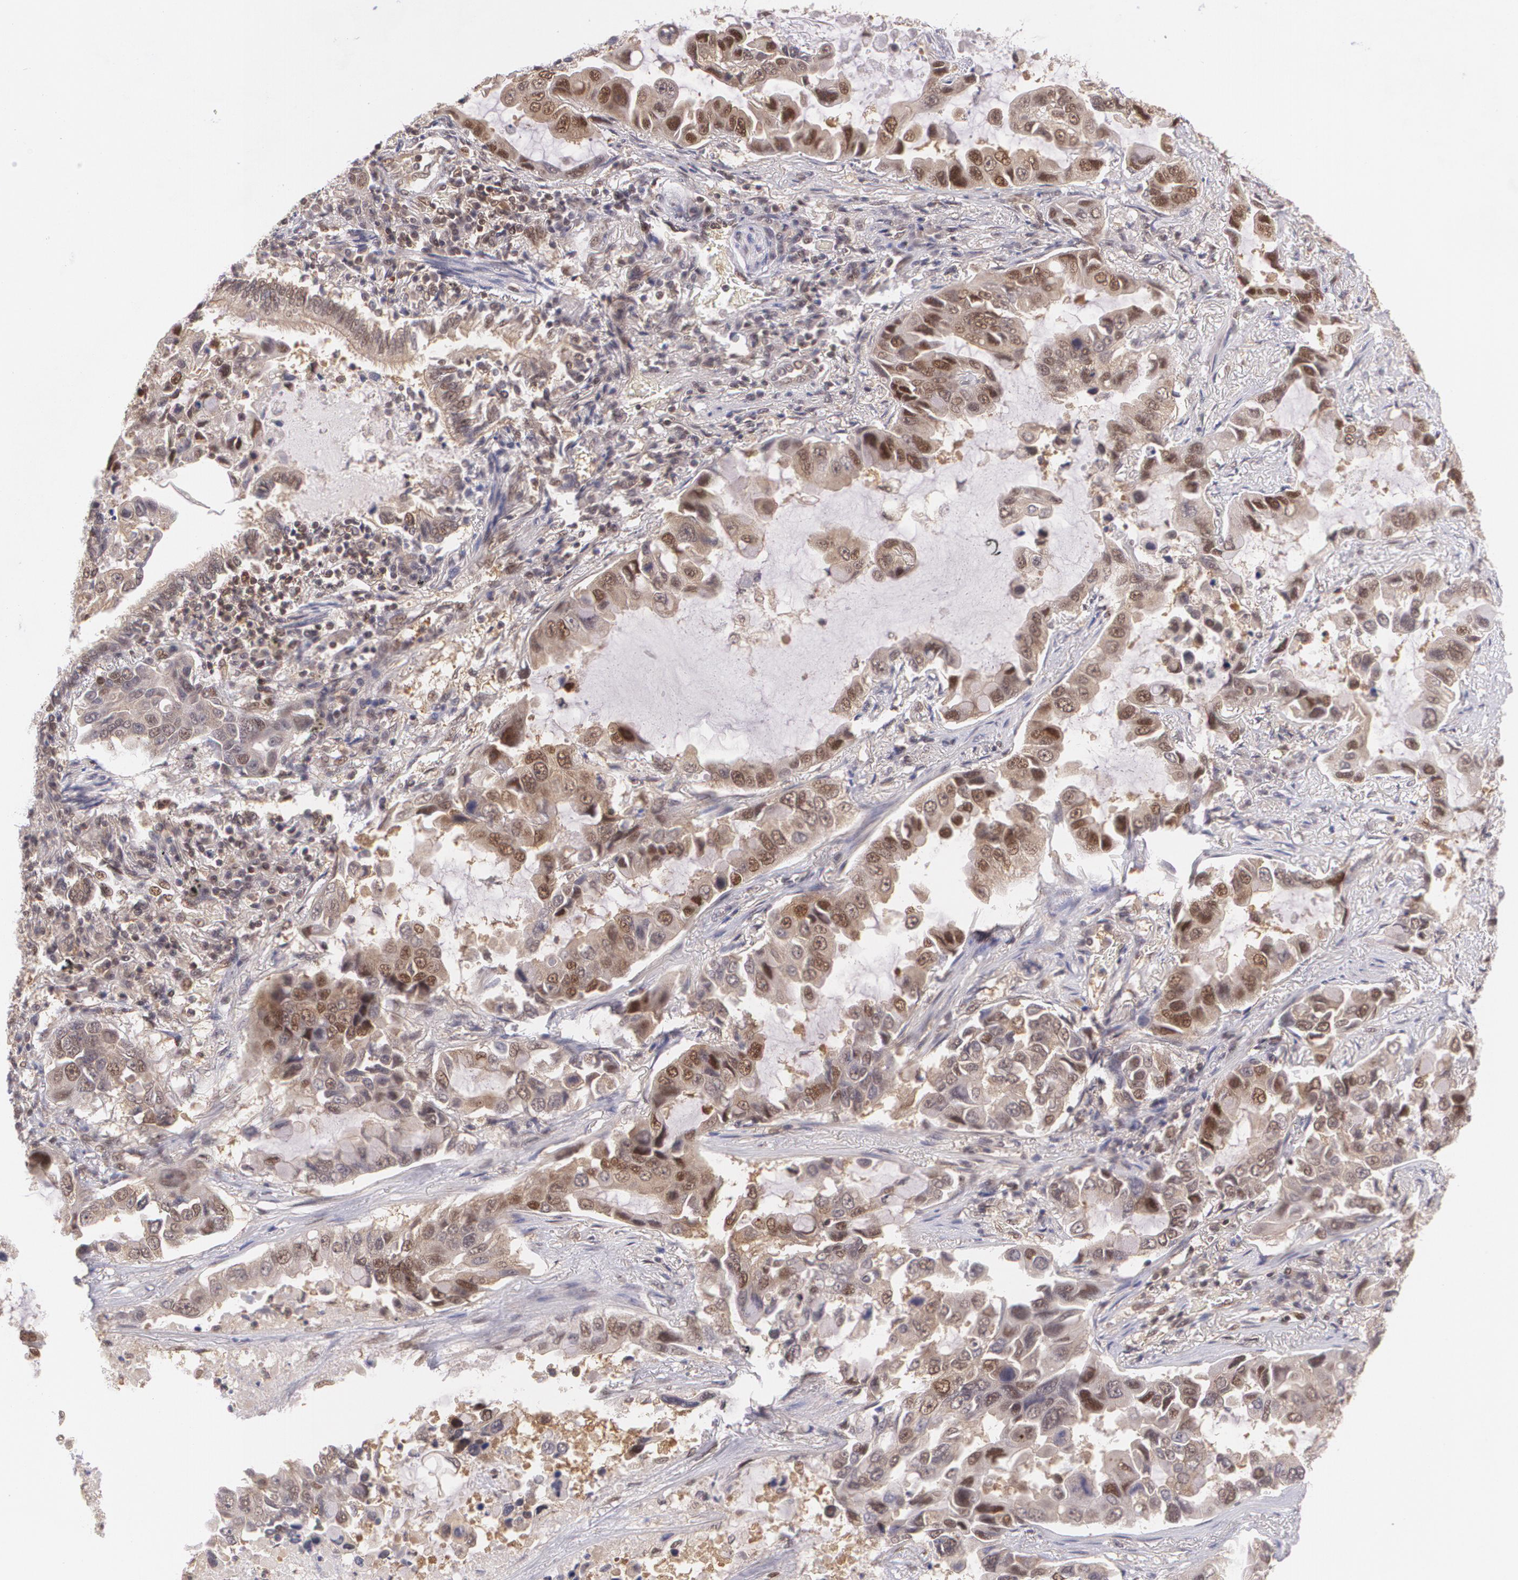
{"staining": {"intensity": "moderate", "quantity": "25%-75%", "location": "cytoplasmic/membranous,nuclear"}, "tissue": "lung cancer", "cell_type": "Tumor cells", "image_type": "cancer", "snomed": [{"axis": "morphology", "description": "Adenocarcinoma, NOS"}, {"axis": "topography", "description": "Lung"}], "caption": "Moderate cytoplasmic/membranous and nuclear expression for a protein is appreciated in approximately 25%-75% of tumor cells of lung adenocarcinoma using IHC.", "gene": "CUL2", "patient": {"sex": "male", "age": 64}}